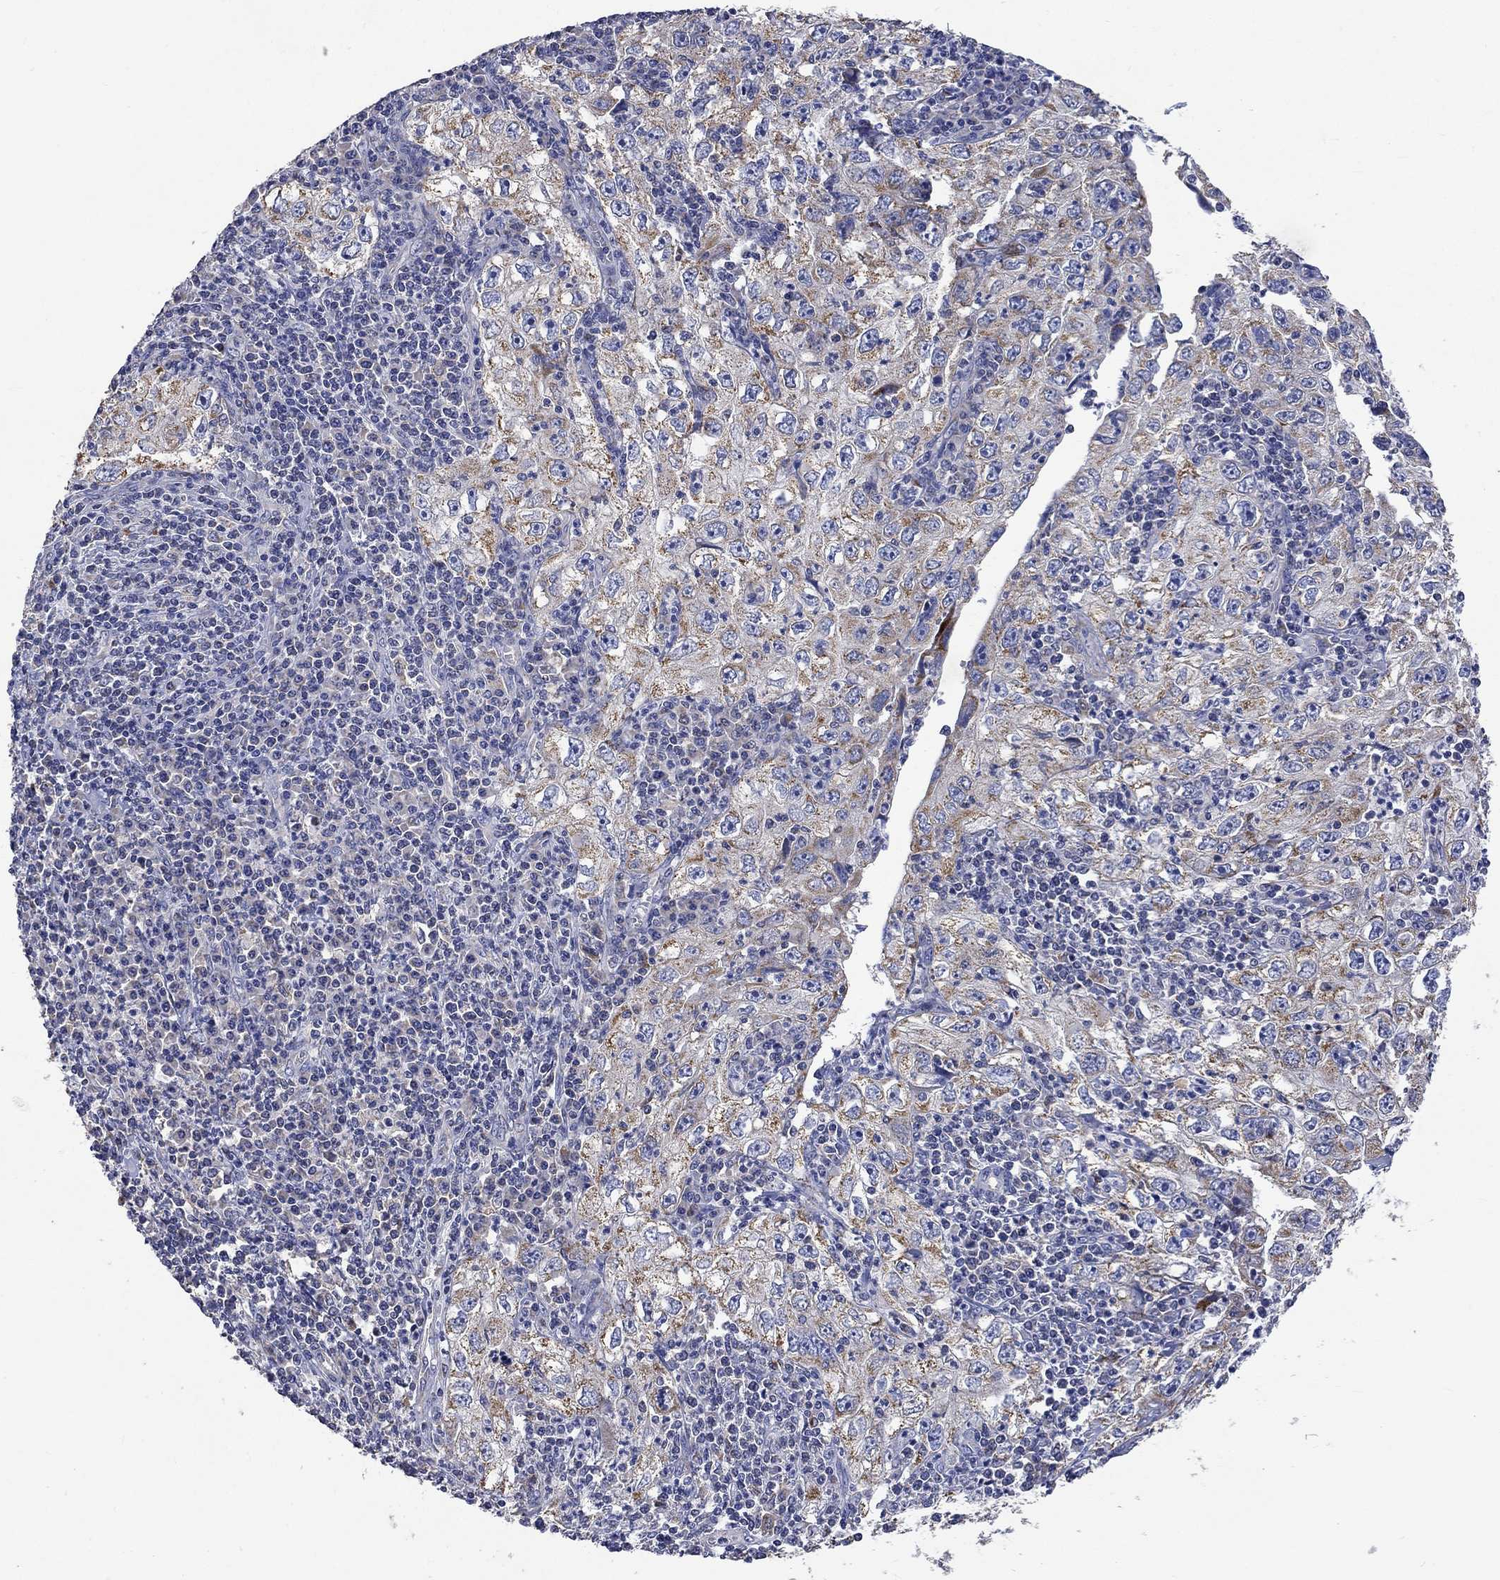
{"staining": {"intensity": "moderate", "quantity": "25%-75%", "location": "cytoplasmic/membranous"}, "tissue": "cervical cancer", "cell_type": "Tumor cells", "image_type": "cancer", "snomed": [{"axis": "morphology", "description": "Squamous cell carcinoma, NOS"}, {"axis": "topography", "description": "Cervix"}], "caption": "Squamous cell carcinoma (cervical) stained with a brown dye demonstrates moderate cytoplasmic/membranous positive expression in about 25%-75% of tumor cells.", "gene": "UGT8", "patient": {"sex": "female", "age": 24}}